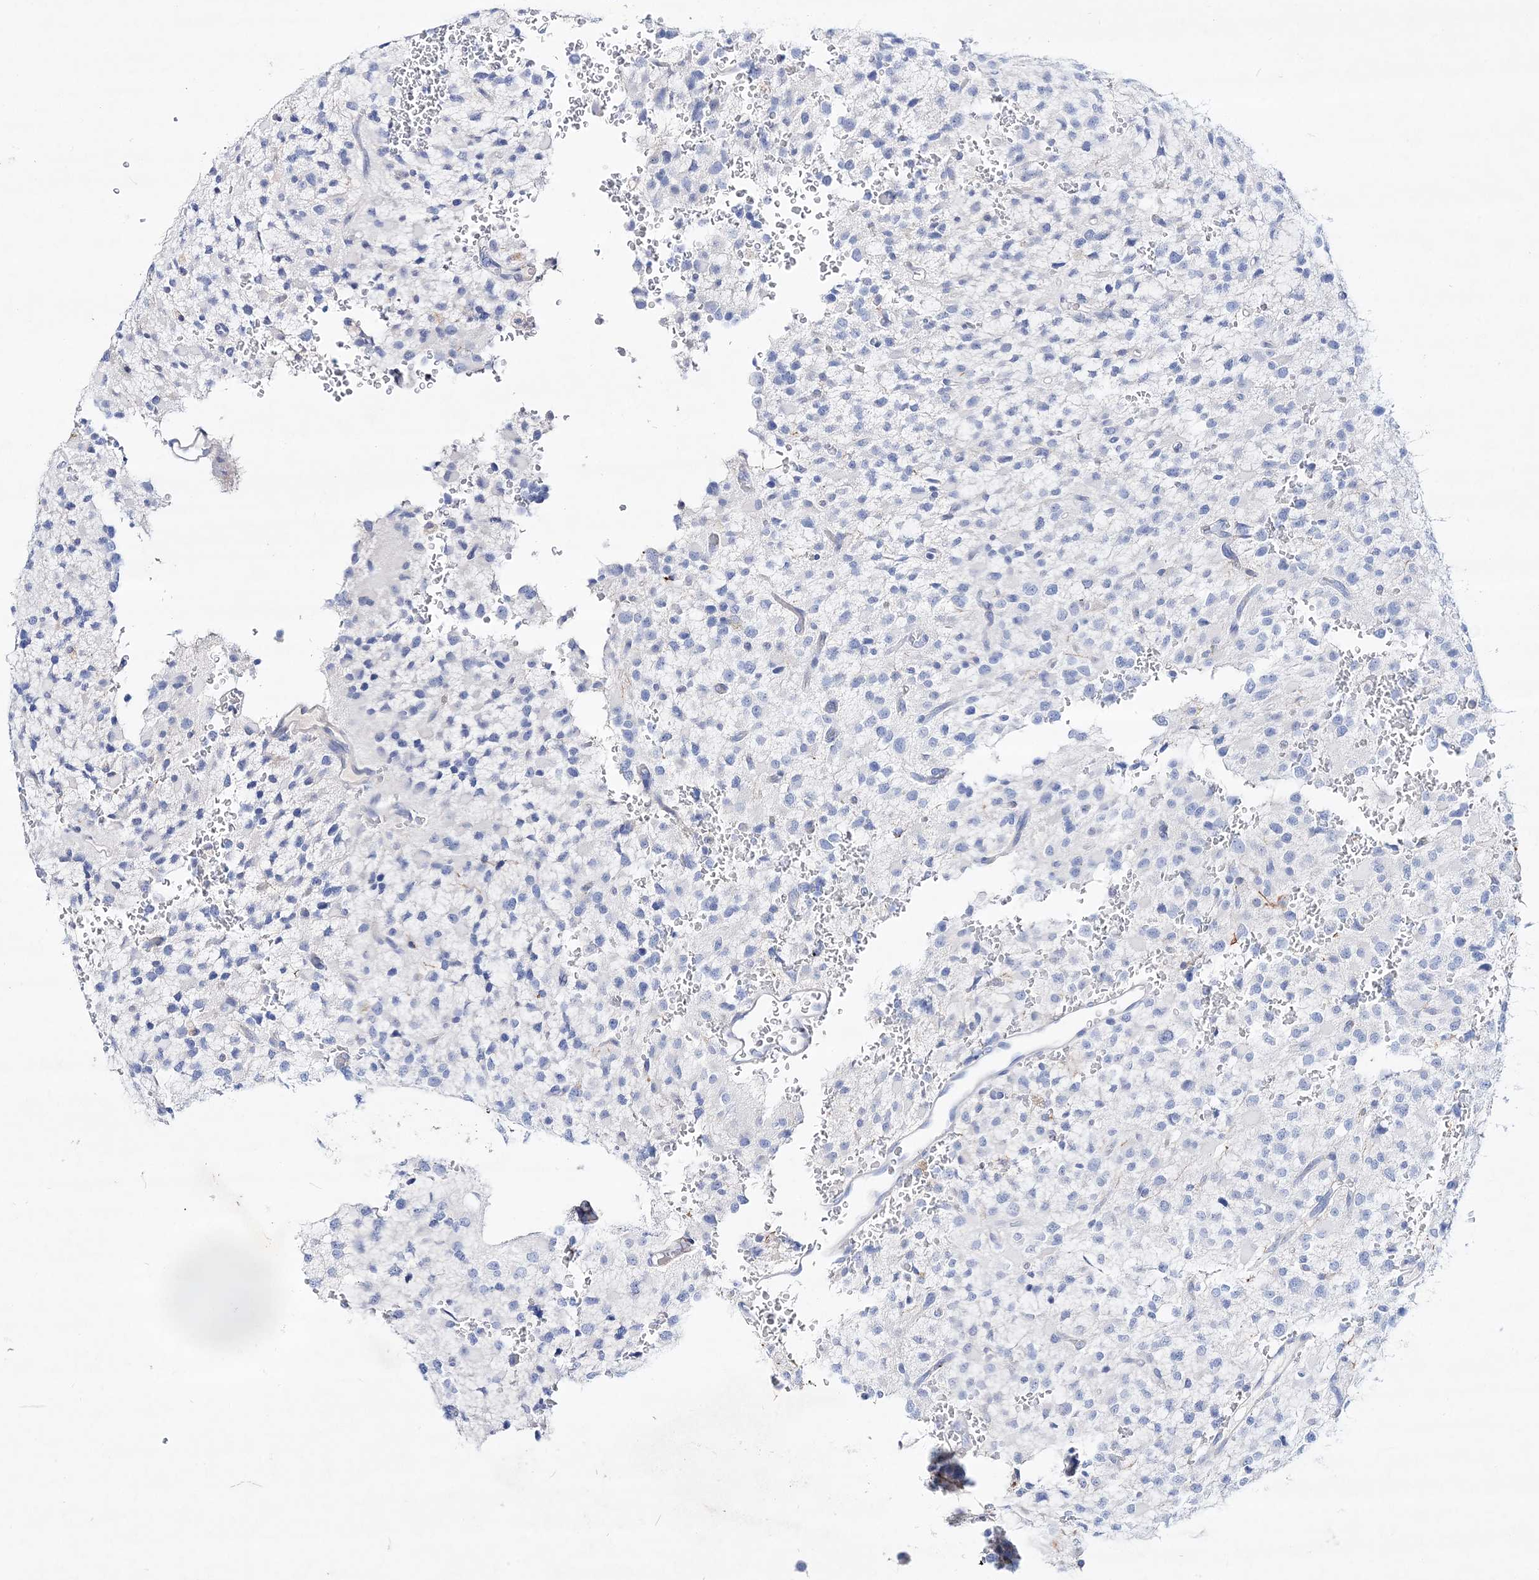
{"staining": {"intensity": "negative", "quantity": "none", "location": "none"}, "tissue": "glioma", "cell_type": "Tumor cells", "image_type": "cancer", "snomed": [{"axis": "morphology", "description": "Glioma, malignant, High grade"}, {"axis": "topography", "description": "Brain"}], "caption": "Tumor cells are negative for protein expression in human malignant high-grade glioma.", "gene": "SPINK7", "patient": {"sex": "male", "age": 34}}